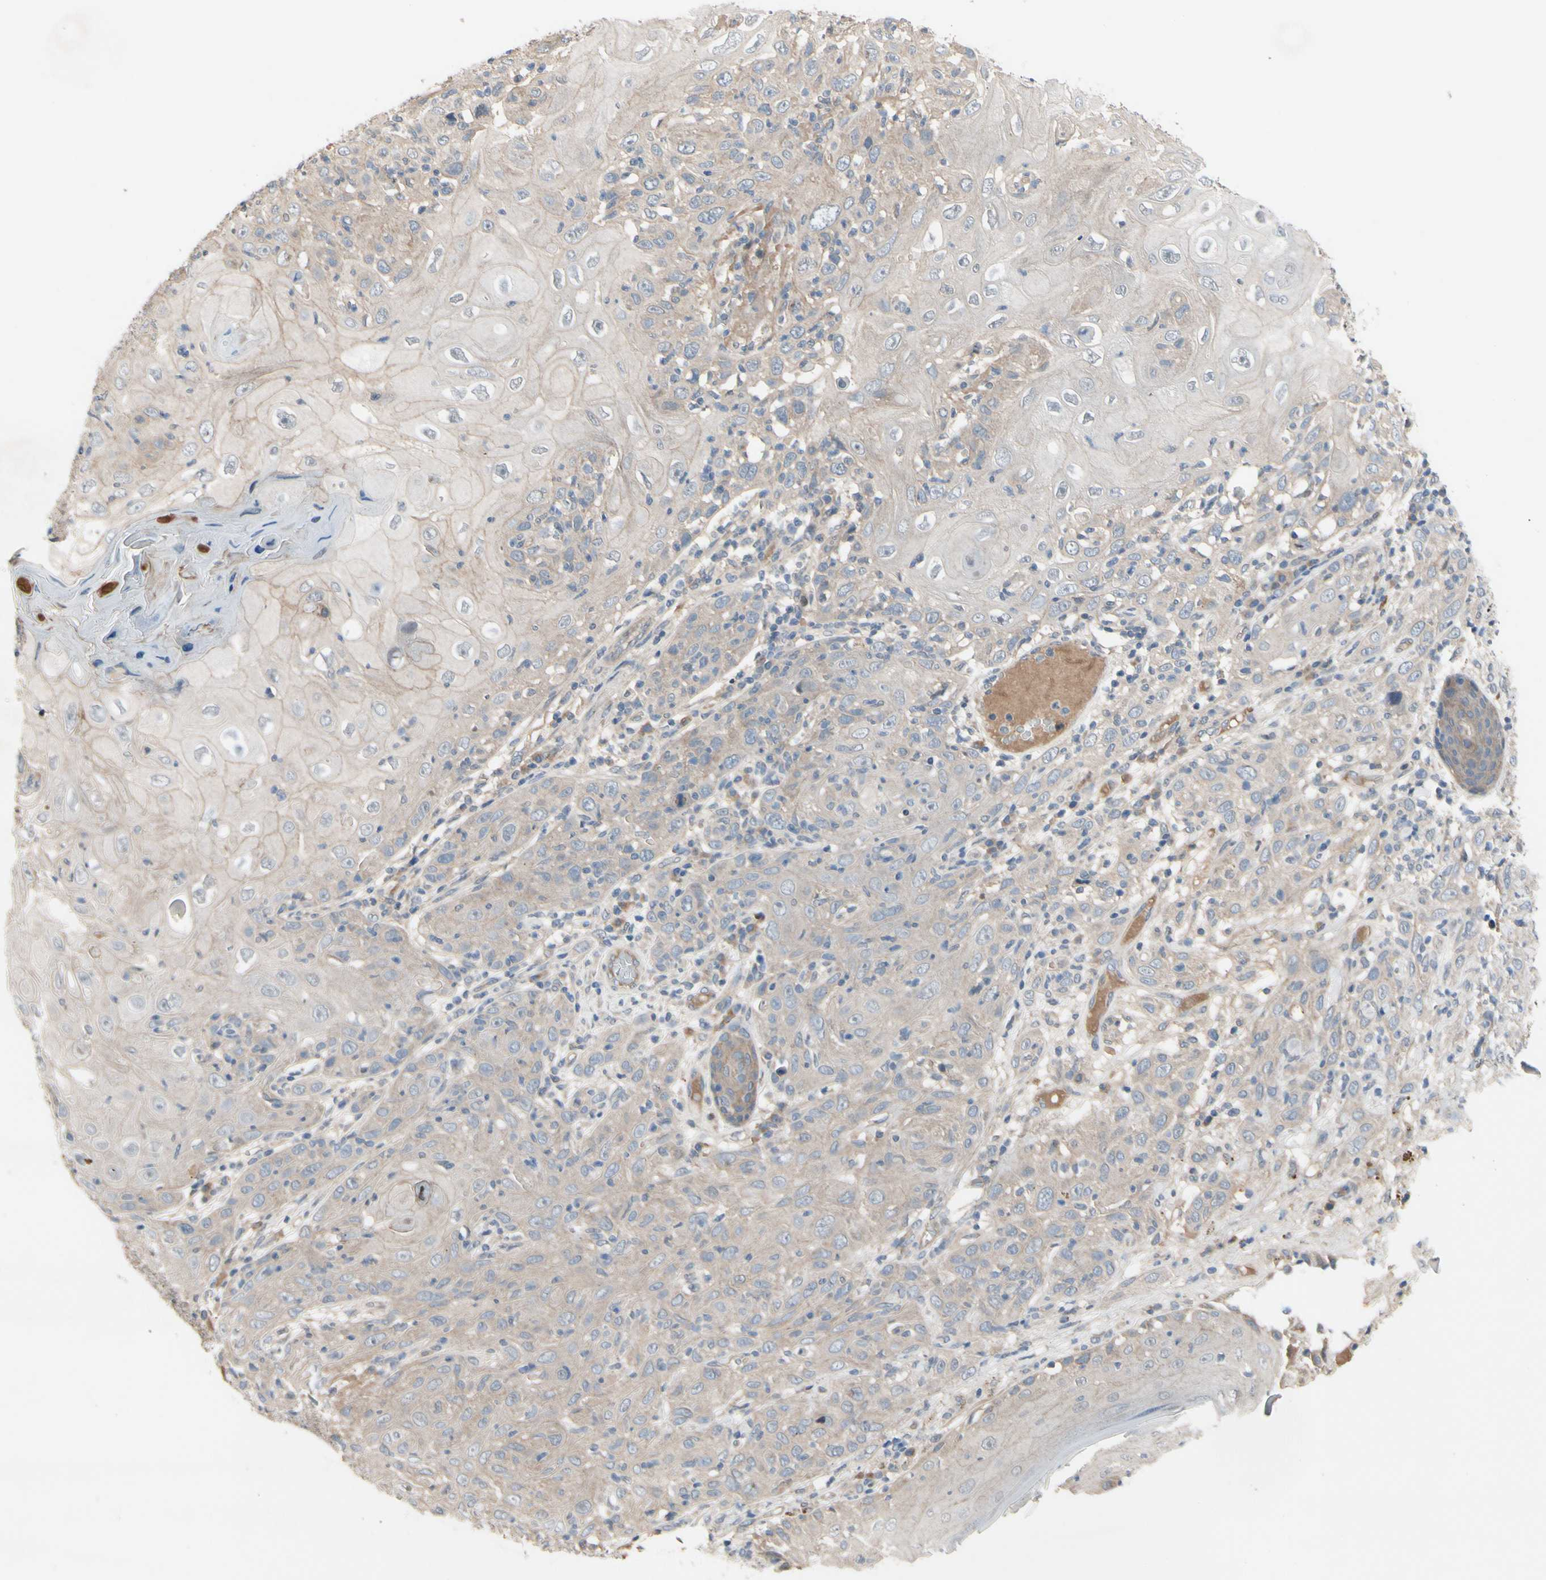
{"staining": {"intensity": "weak", "quantity": "25%-75%", "location": "cytoplasmic/membranous"}, "tissue": "skin cancer", "cell_type": "Tumor cells", "image_type": "cancer", "snomed": [{"axis": "morphology", "description": "Squamous cell carcinoma, NOS"}, {"axis": "topography", "description": "Skin"}], "caption": "A brown stain shows weak cytoplasmic/membranous staining of a protein in human squamous cell carcinoma (skin) tumor cells.", "gene": "ICAM5", "patient": {"sex": "female", "age": 88}}